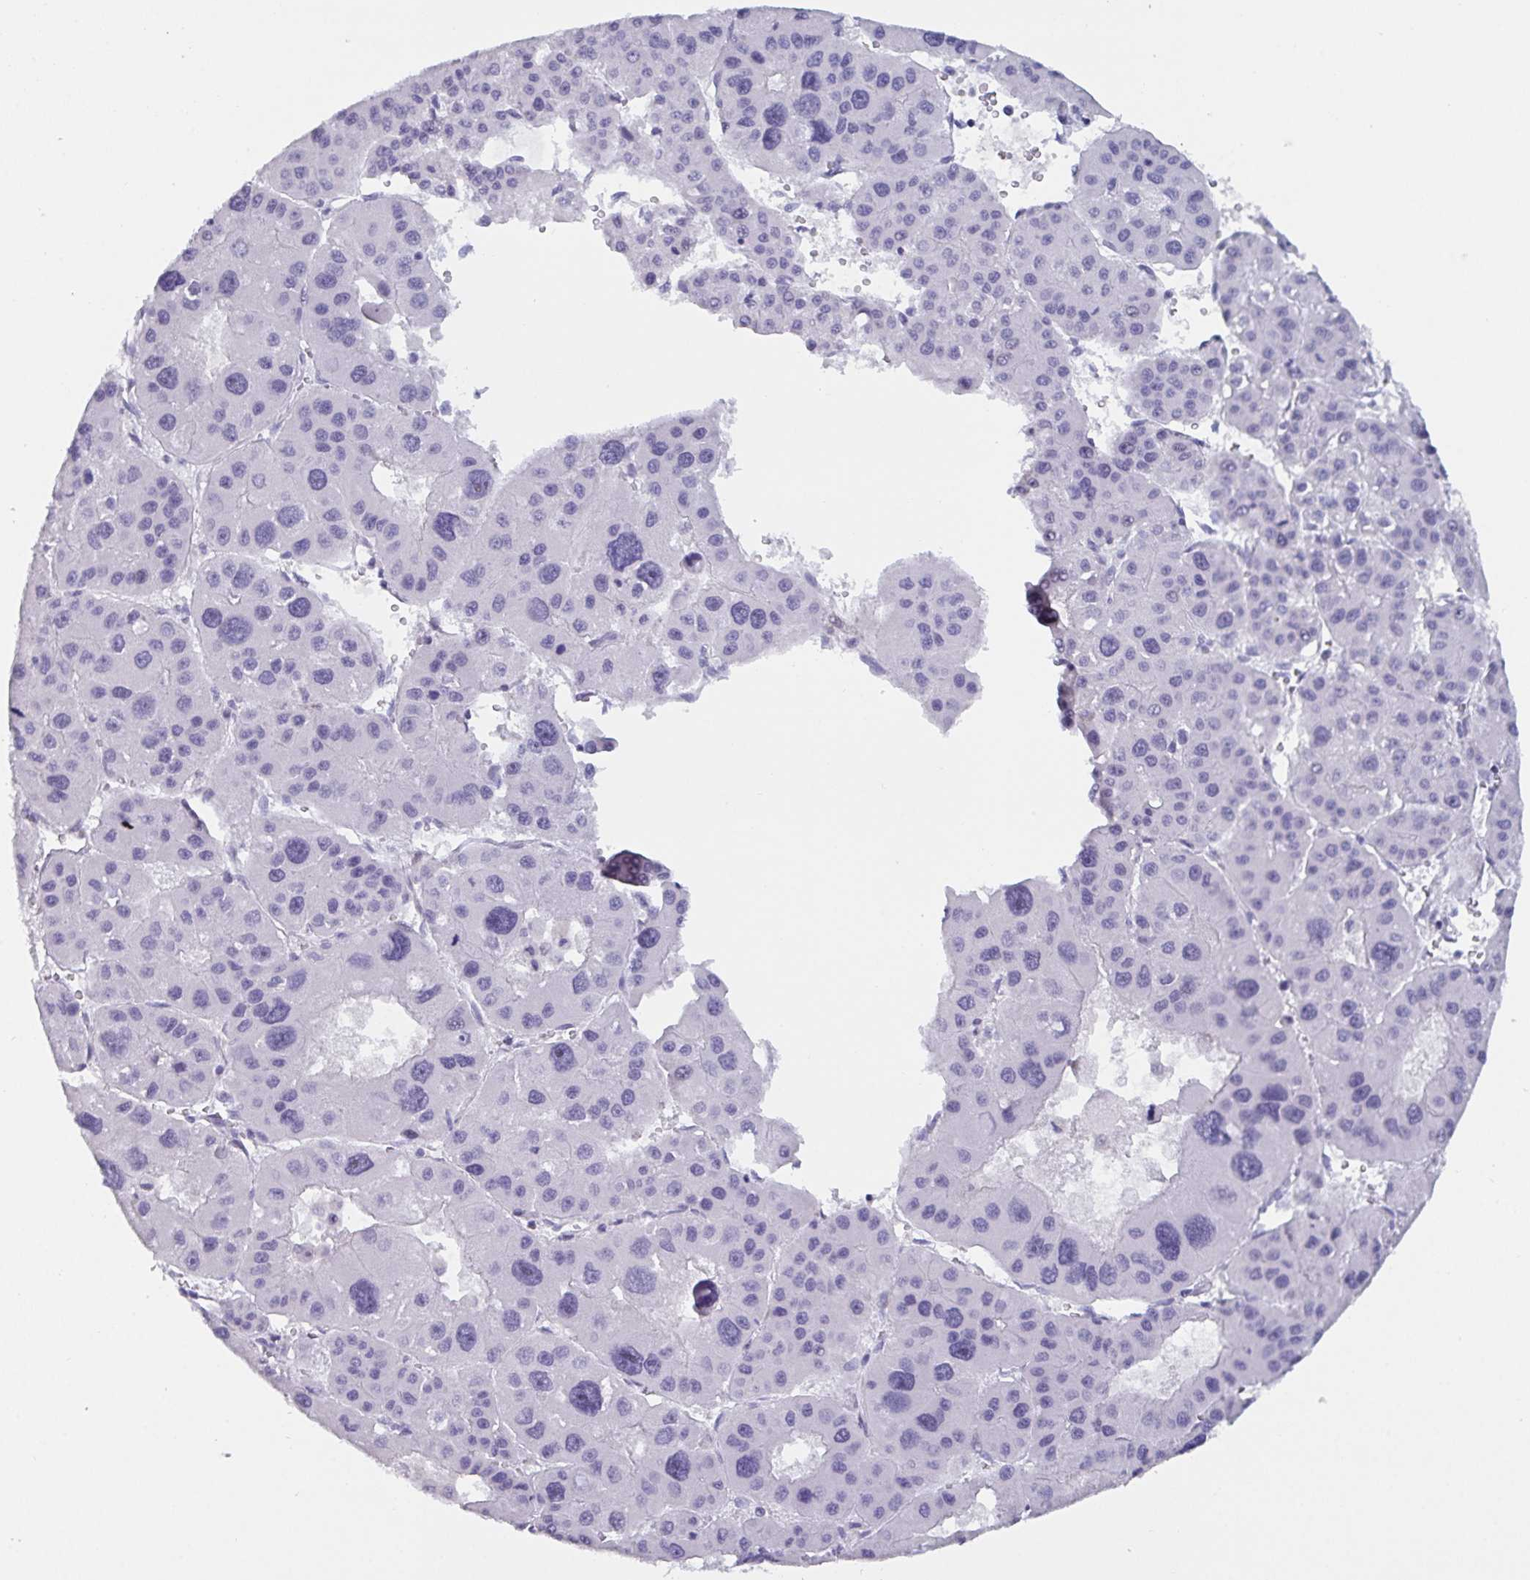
{"staining": {"intensity": "negative", "quantity": "none", "location": "none"}, "tissue": "liver cancer", "cell_type": "Tumor cells", "image_type": "cancer", "snomed": [{"axis": "morphology", "description": "Carcinoma, Hepatocellular, NOS"}, {"axis": "topography", "description": "Liver"}], "caption": "Immunohistochemistry (IHC) of hepatocellular carcinoma (liver) shows no positivity in tumor cells. (Stains: DAB (3,3'-diaminobenzidine) immunohistochemistry (IHC) with hematoxylin counter stain, Microscopy: brightfield microscopy at high magnification).", "gene": "OR5P3", "patient": {"sex": "male", "age": 73}}